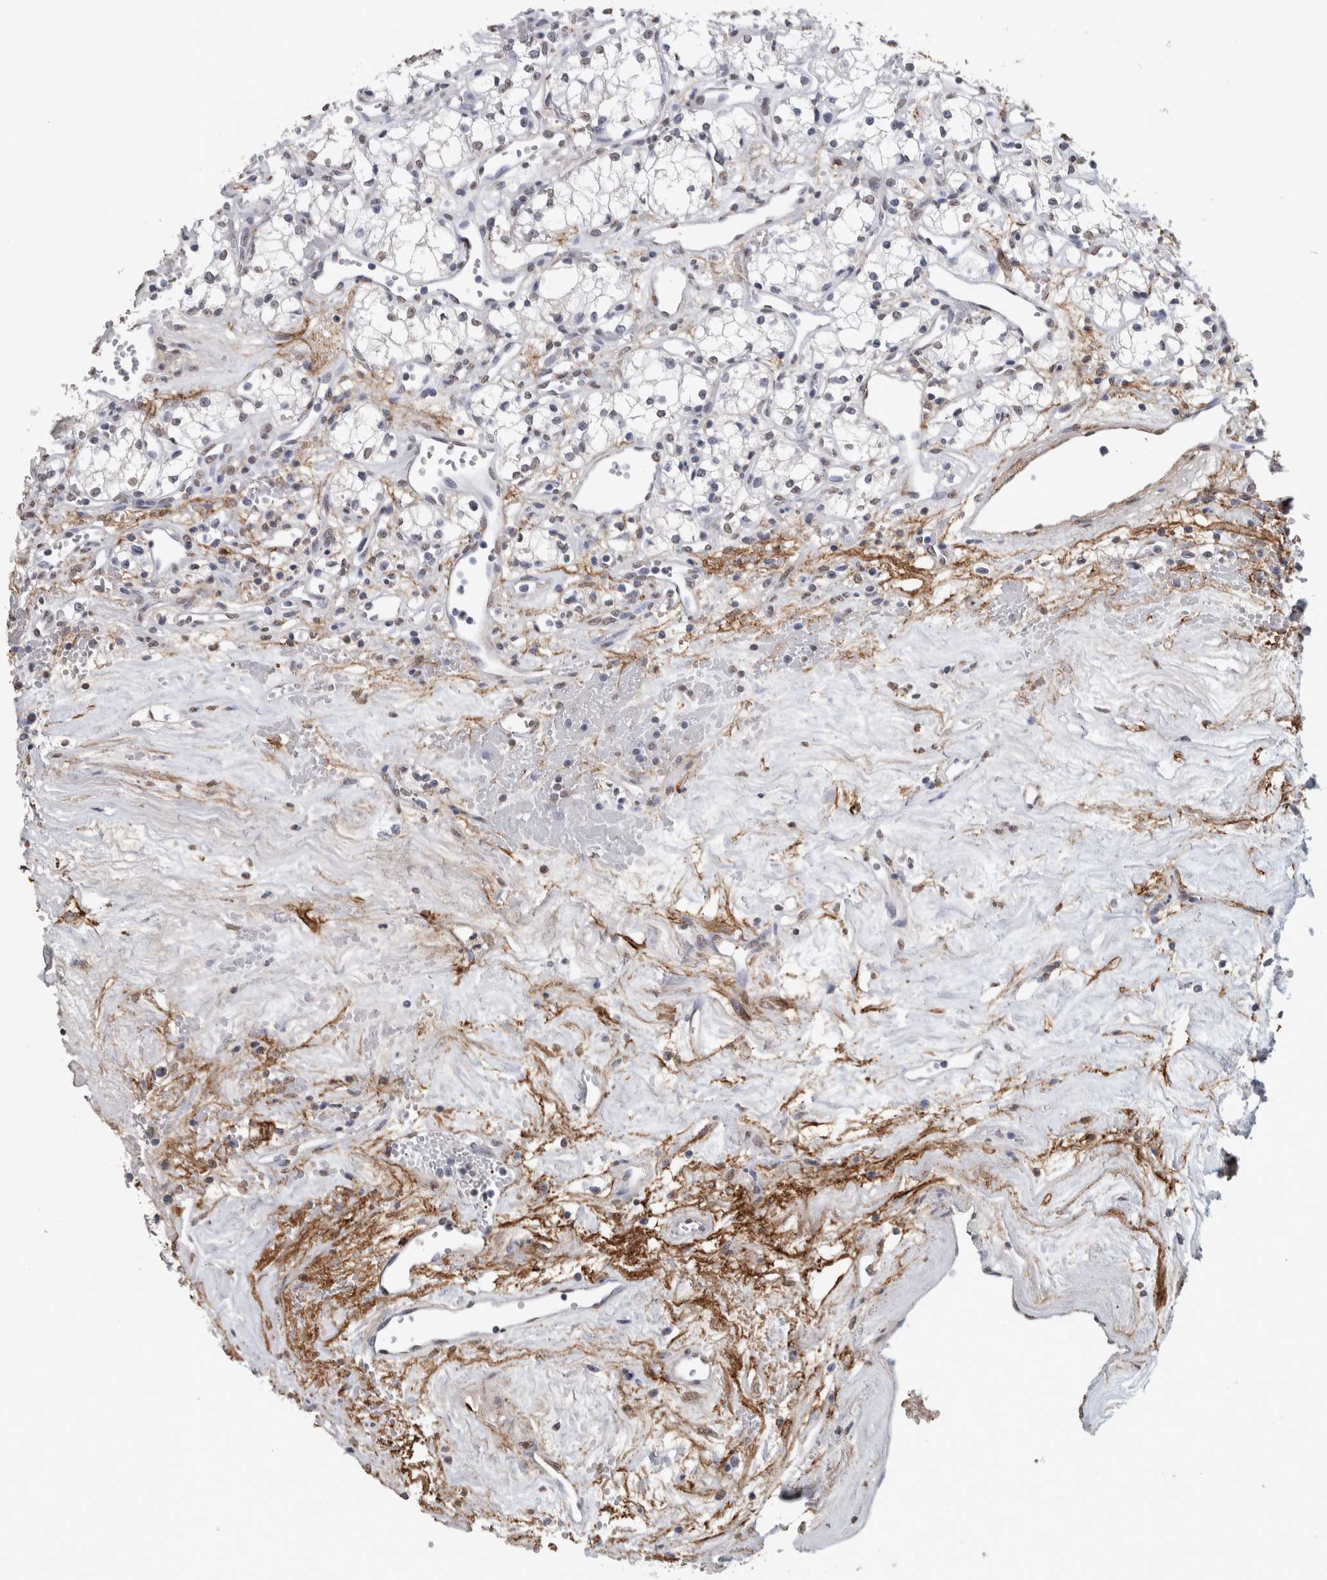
{"staining": {"intensity": "negative", "quantity": "none", "location": "none"}, "tissue": "renal cancer", "cell_type": "Tumor cells", "image_type": "cancer", "snomed": [{"axis": "morphology", "description": "Adenocarcinoma, NOS"}, {"axis": "topography", "description": "Kidney"}], "caption": "Renal cancer (adenocarcinoma) was stained to show a protein in brown. There is no significant staining in tumor cells.", "gene": "LTBP1", "patient": {"sex": "male", "age": 59}}